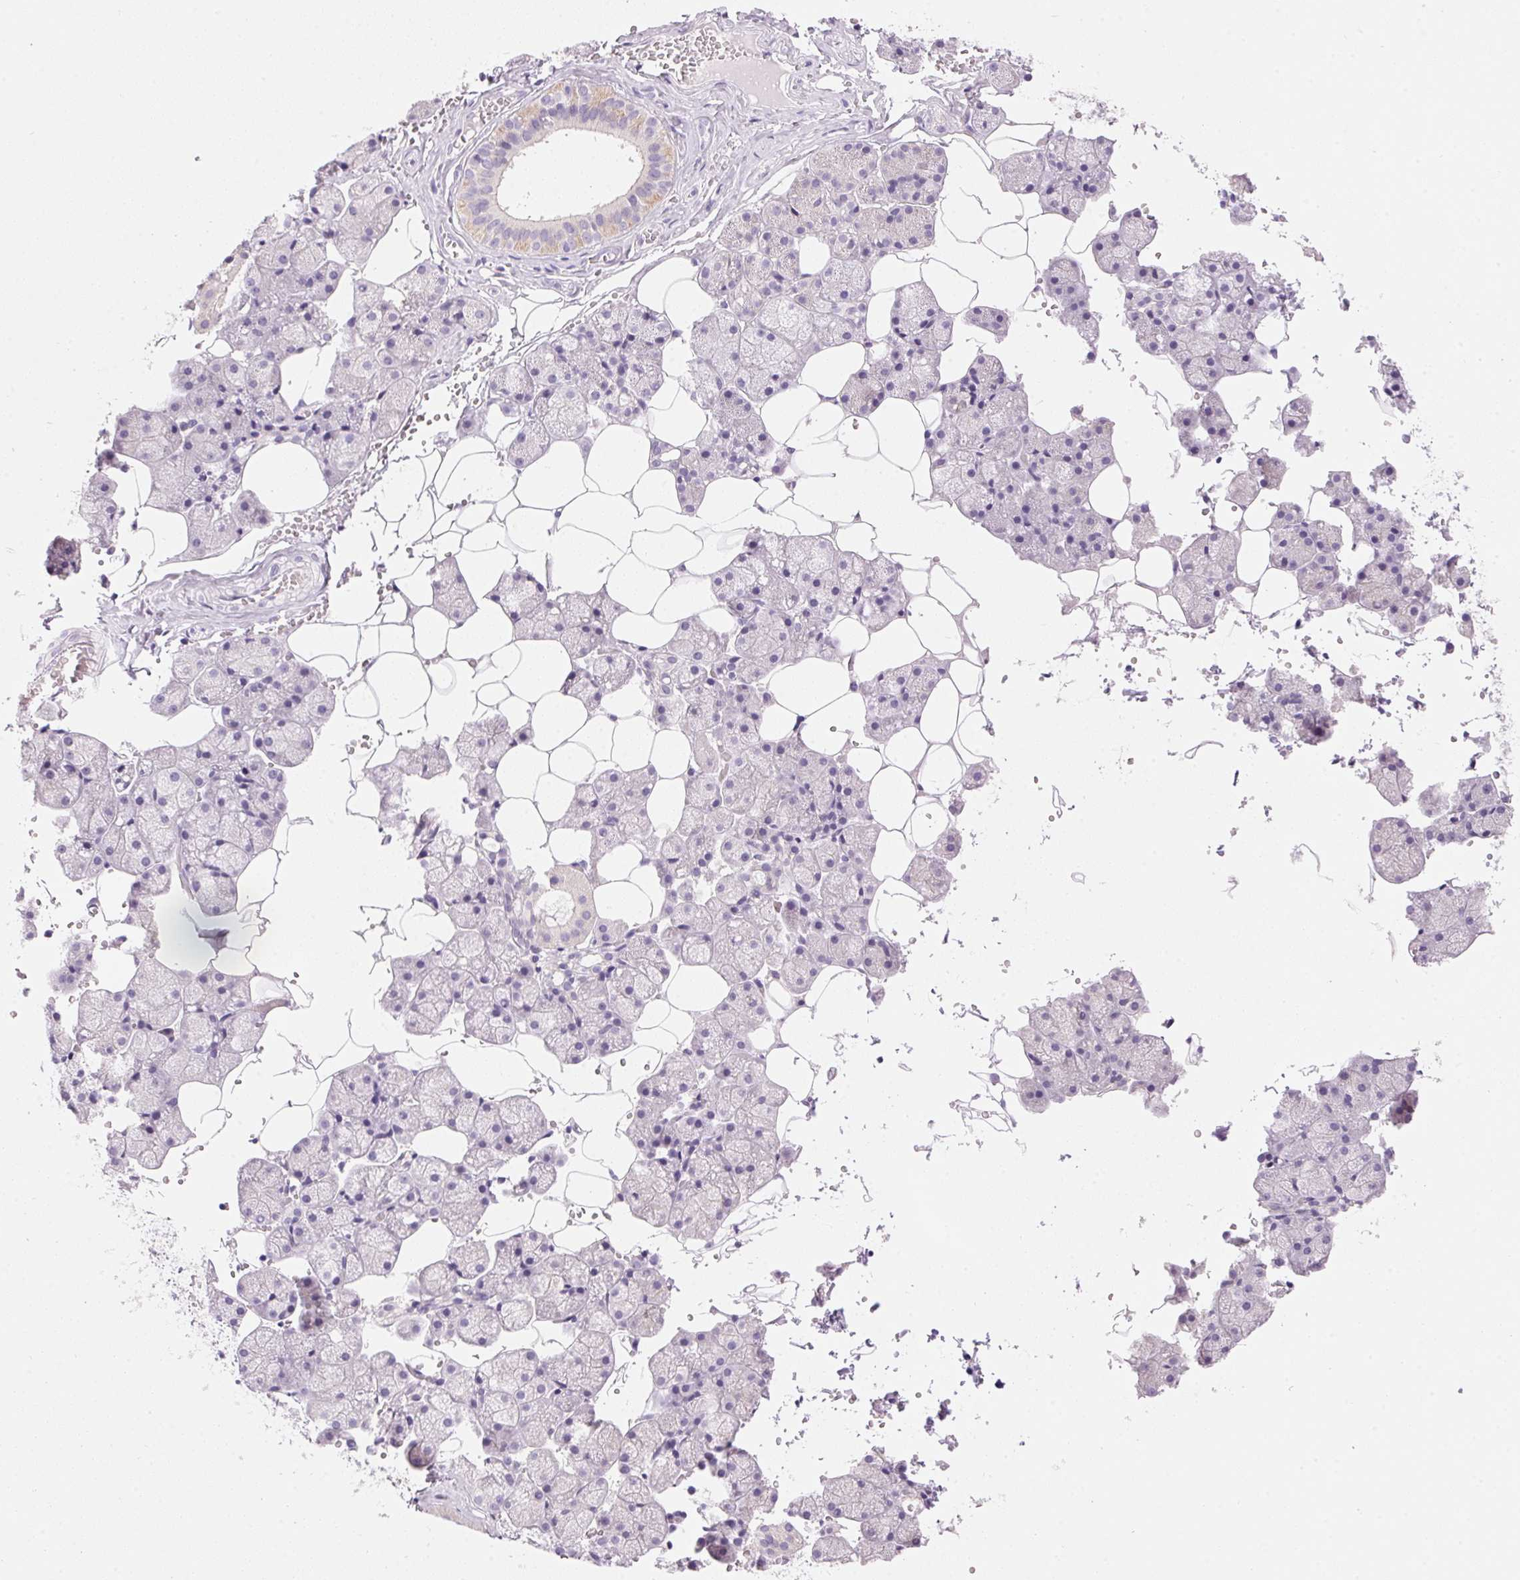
{"staining": {"intensity": "weak", "quantity": "<25%", "location": "cytoplasmic/membranous"}, "tissue": "salivary gland", "cell_type": "Glandular cells", "image_type": "normal", "snomed": [{"axis": "morphology", "description": "Normal tissue, NOS"}, {"axis": "topography", "description": "Salivary gland"}], "caption": "The photomicrograph reveals no significant expression in glandular cells of salivary gland.", "gene": "HSD17B2", "patient": {"sex": "male", "age": 38}}